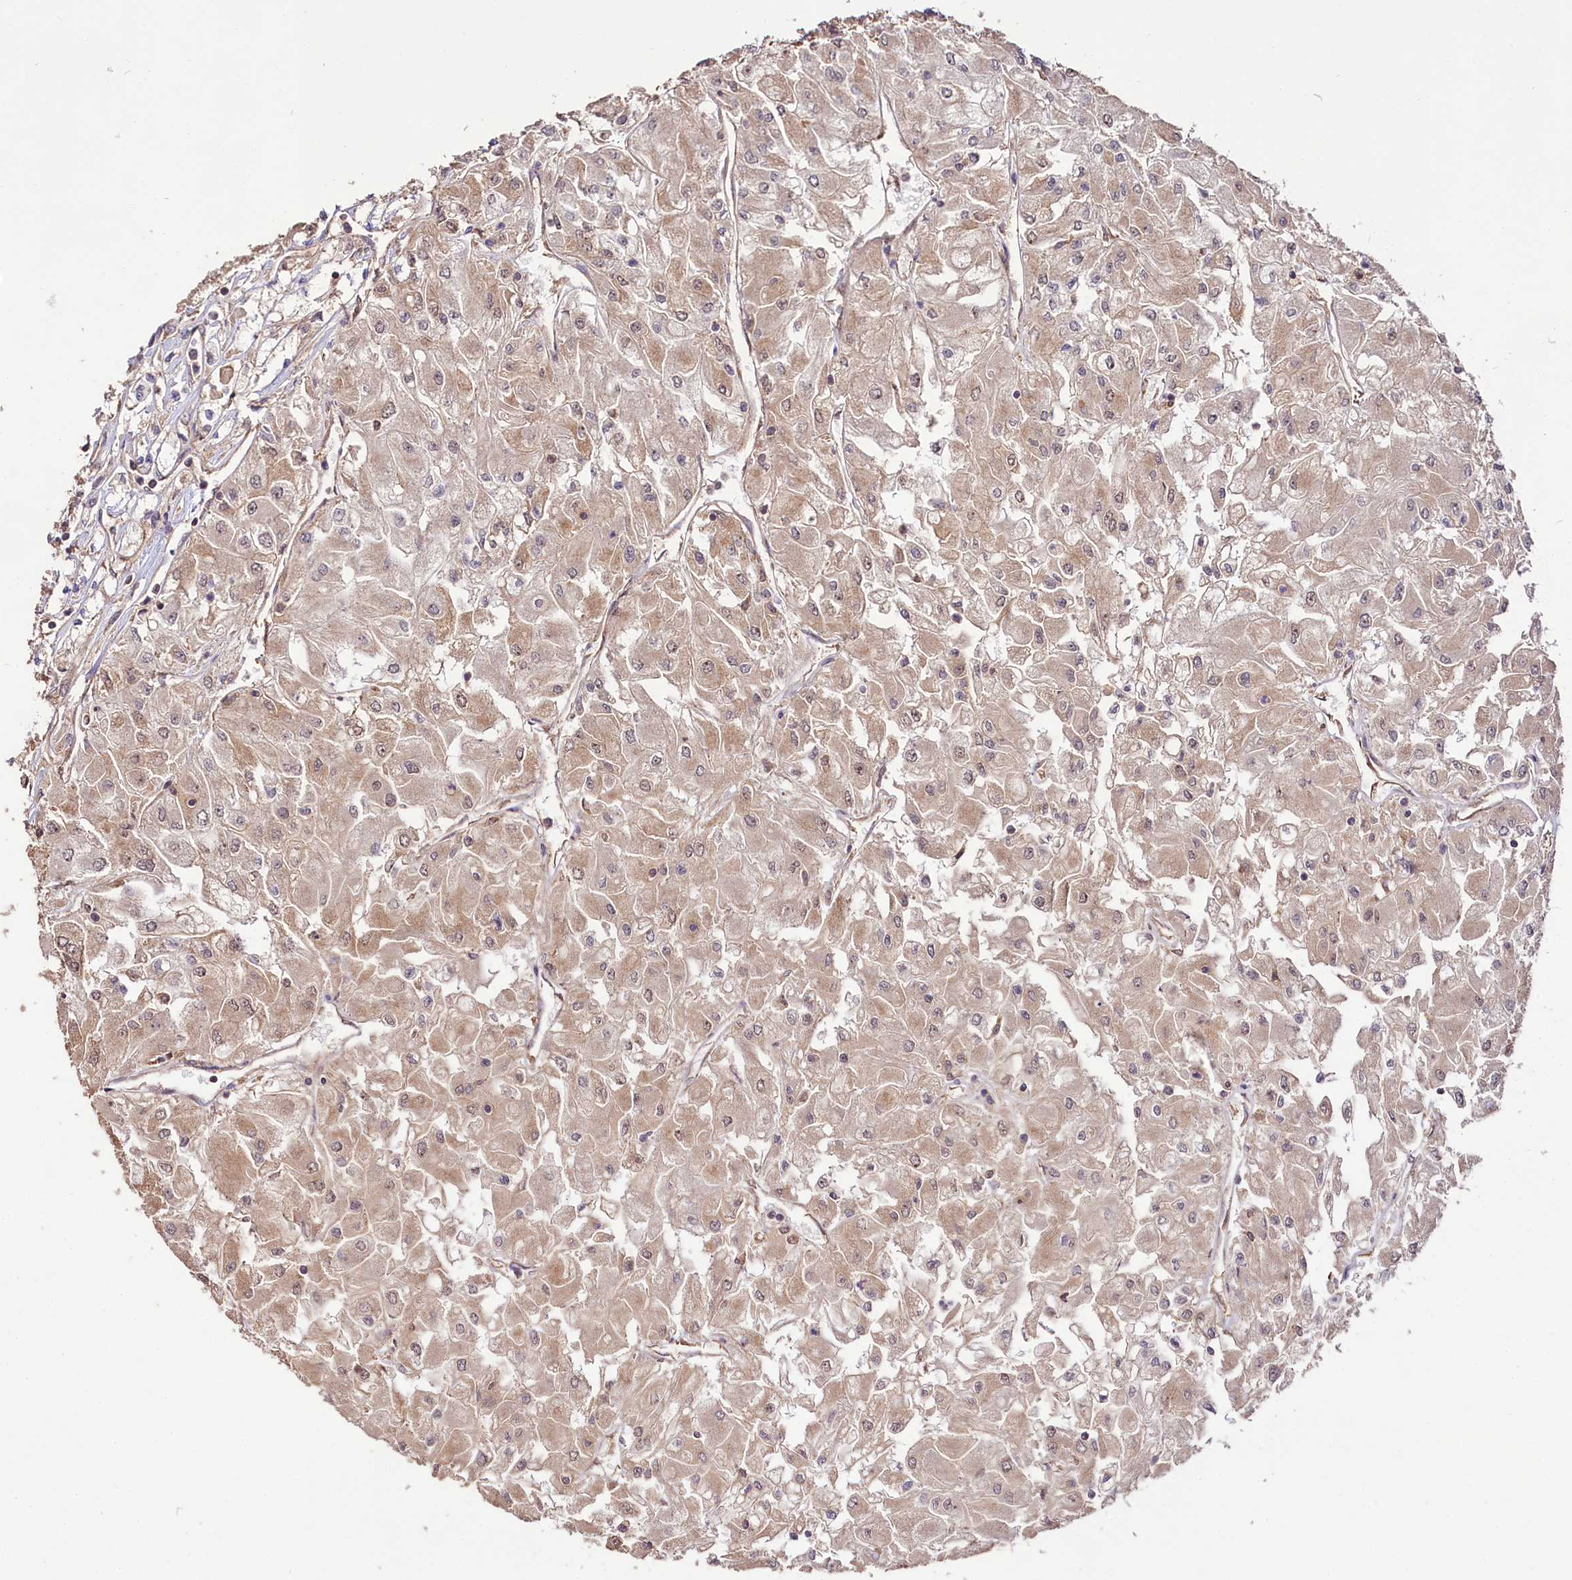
{"staining": {"intensity": "weak", "quantity": ">75%", "location": "cytoplasmic/membranous,nuclear"}, "tissue": "renal cancer", "cell_type": "Tumor cells", "image_type": "cancer", "snomed": [{"axis": "morphology", "description": "Adenocarcinoma, NOS"}, {"axis": "topography", "description": "Kidney"}], "caption": "Approximately >75% of tumor cells in renal cancer (adenocarcinoma) show weak cytoplasmic/membranous and nuclear protein expression as visualized by brown immunohistochemical staining.", "gene": "RRP8", "patient": {"sex": "male", "age": 80}}